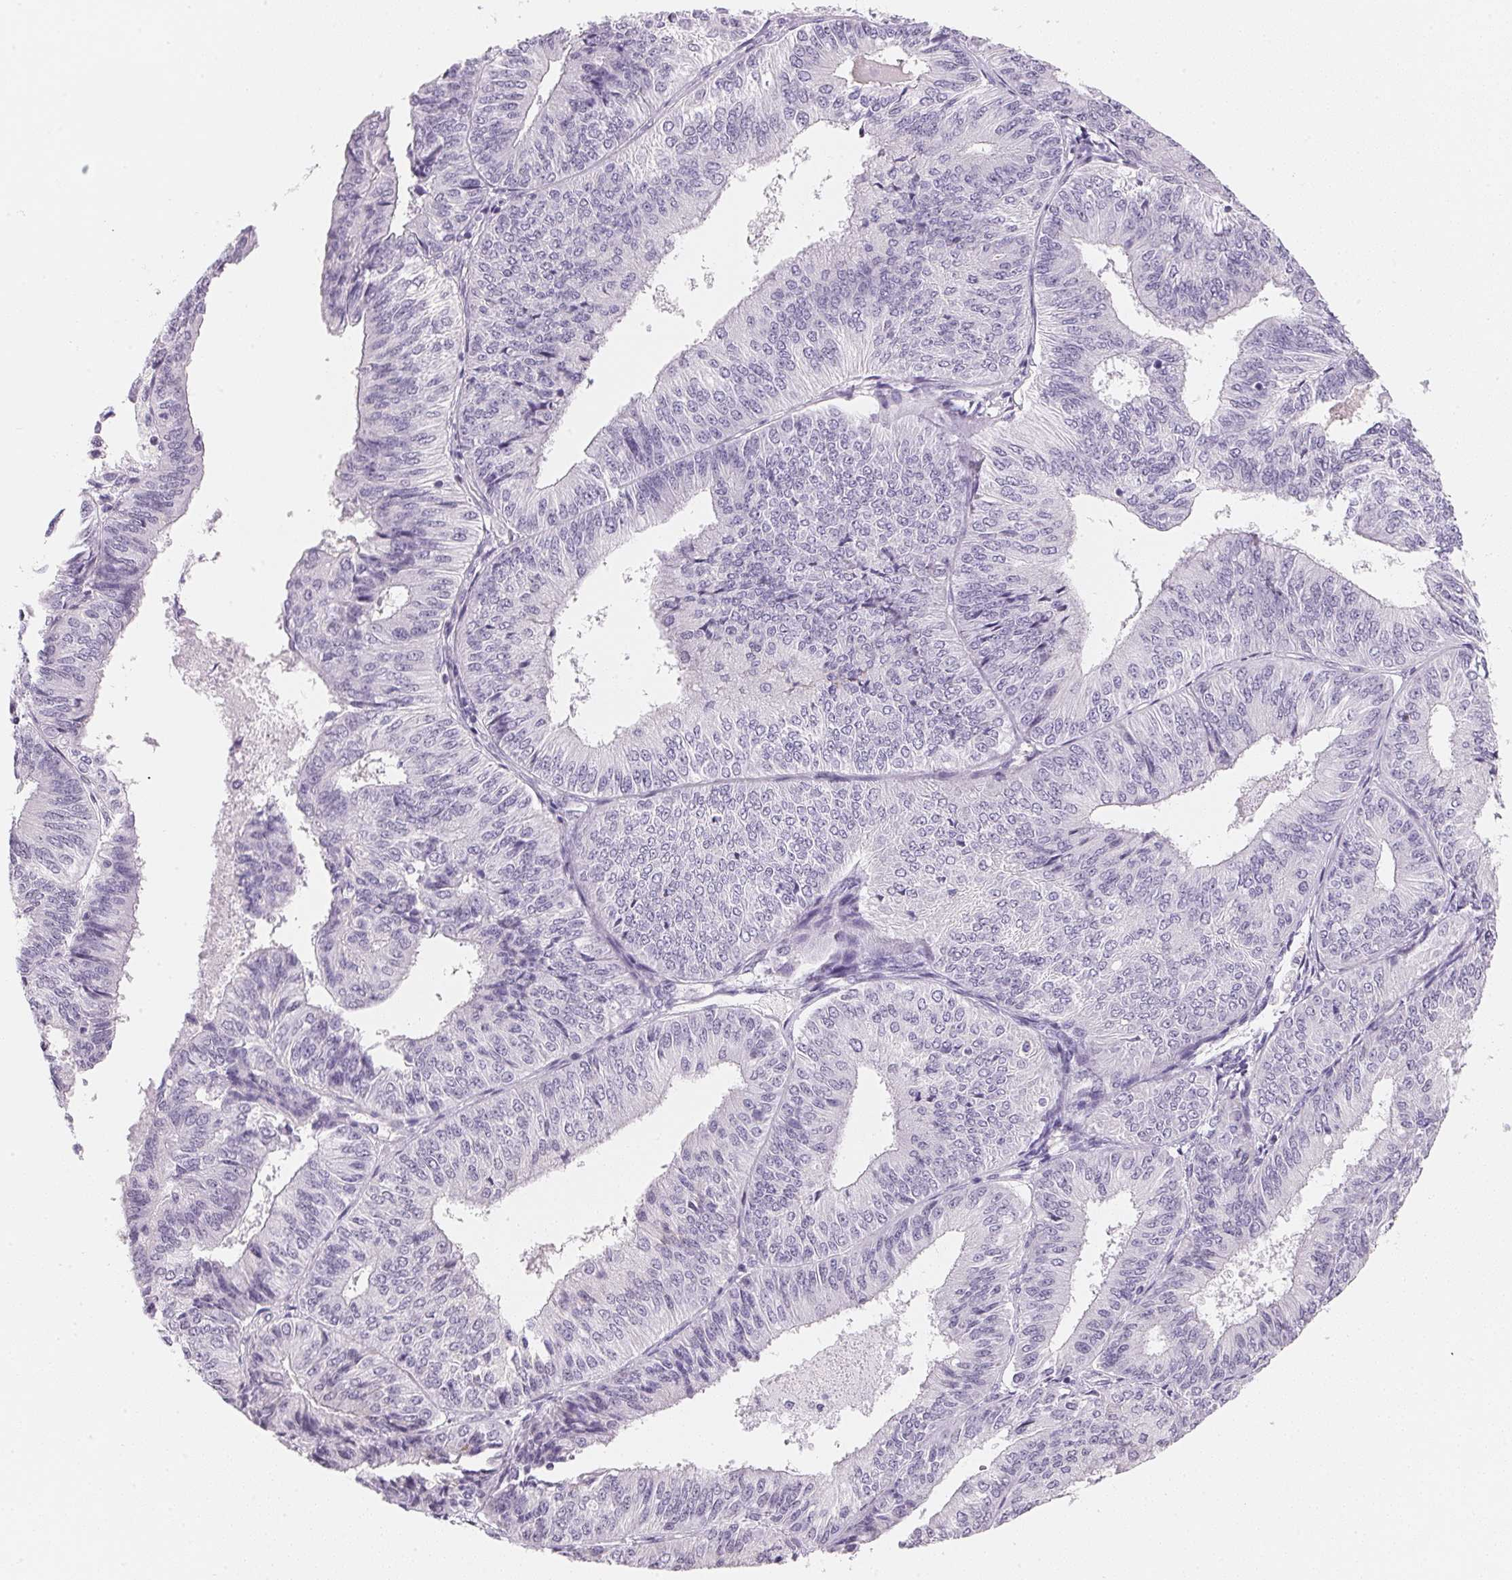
{"staining": {"intensity": "negative", "quantity": "none", "location": "none"}, "tissue": "endometrial cancer", "cell_type": "Tumor cells", "image_type": "cancer", "snomed": [{"axis": "morphology", "description": "Adenocarcinoma, NOS"}, {"axis": "topography", "description": "Endometrium"}], "caption": "An IHC histopathology image of adenocarcinoma (endometrial) is shown. There is no staining in tumor cells of adenocarcinoma (endometrial). (IHC, brightfield microscopy, high magnification).", "gene": "GIPC2", "patient": {"sex": "female", "age": 58}}